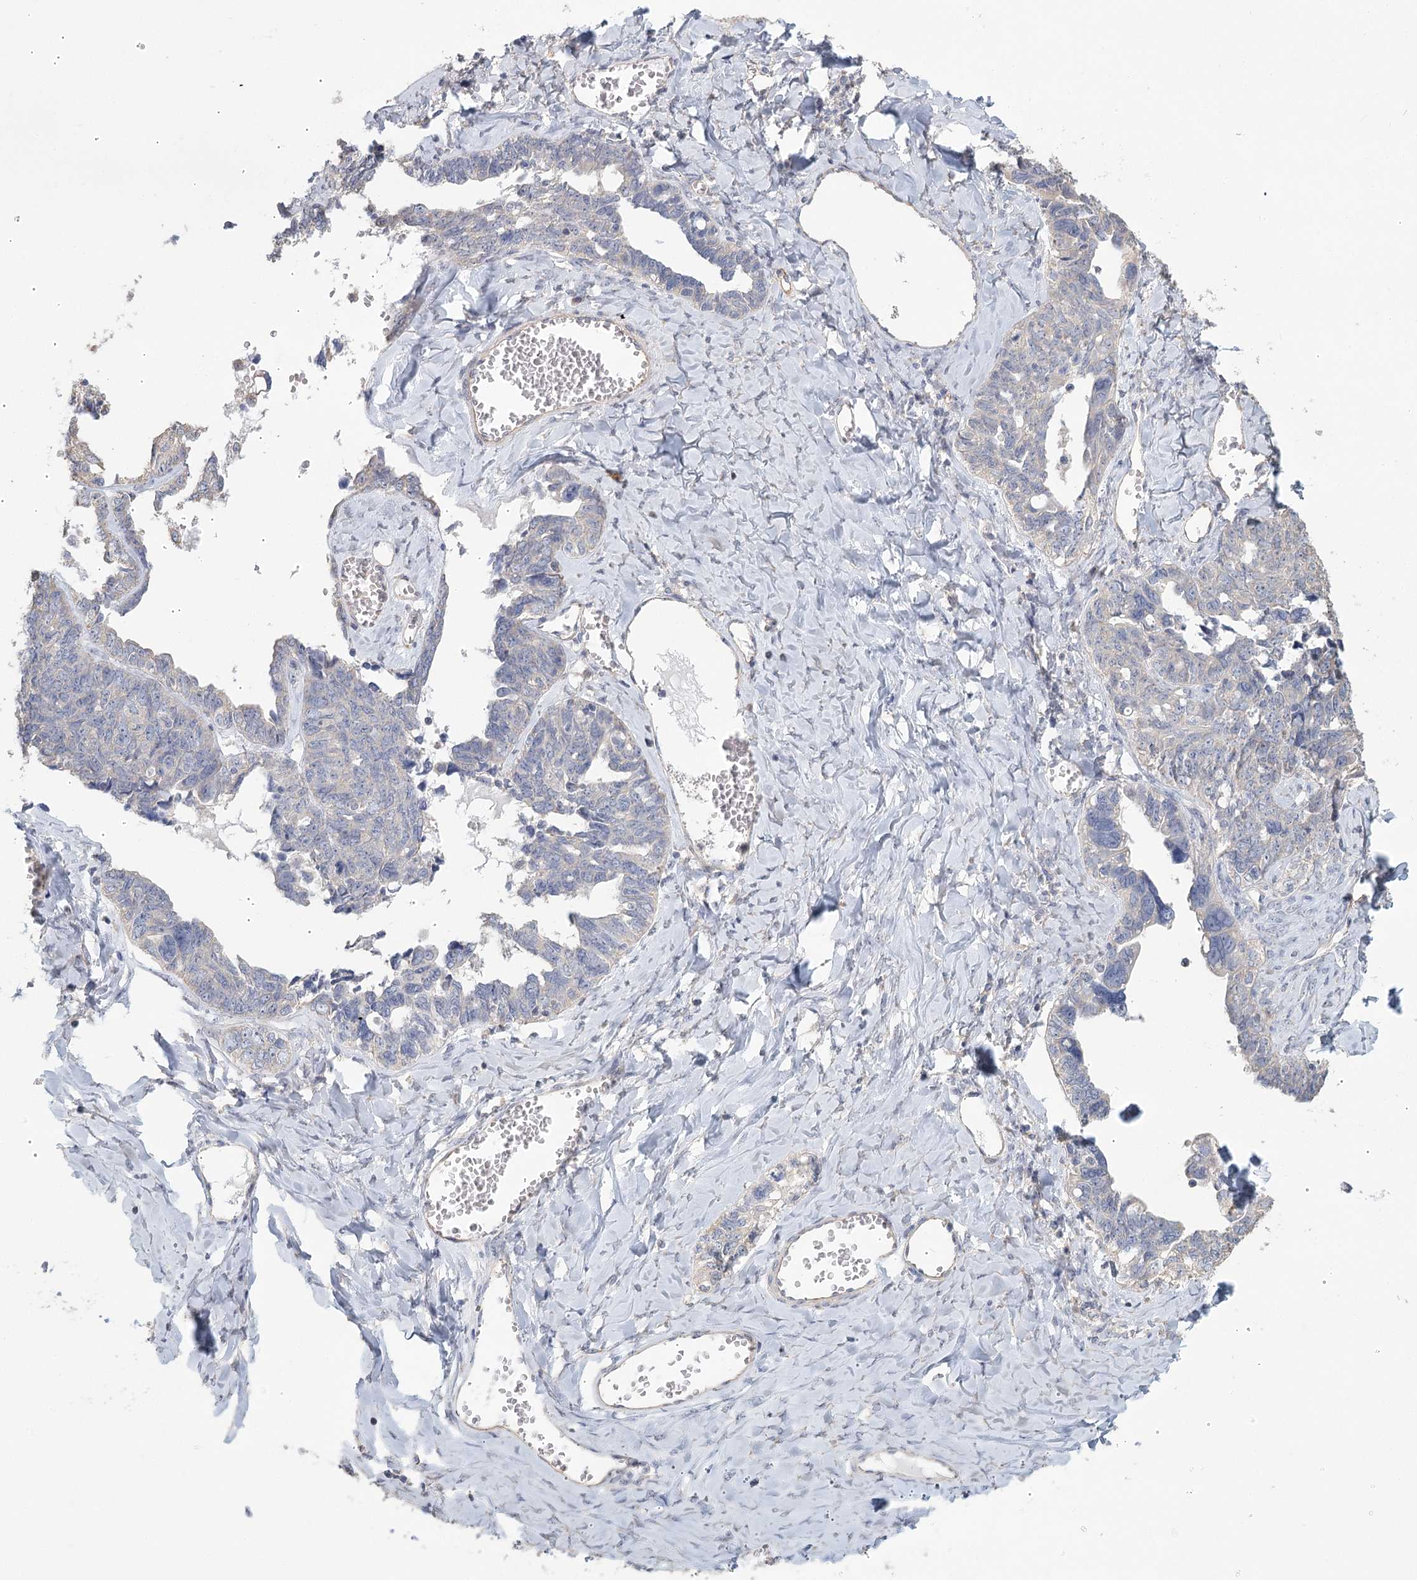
{"staining": {"intensity": "negative", "quantity": "none", "location": "none"}, "tissue": "ovarian cancer", "cell_type": "Tumor cells", "image_type": "cancer", "snomed": [{"axis": "morphology", "description": "Cystadenocarcinoma, serous, NOS"}, {"axis": "topography", "description": "Ovary"}], "caption": "This is a micrograph of IHC staining of ovarian cancer (serous cystadenocarcinoma), which shows no staining in tumor cells.", "gene": "CNTLN", "patient": {"sex": "female", "age": 79}}